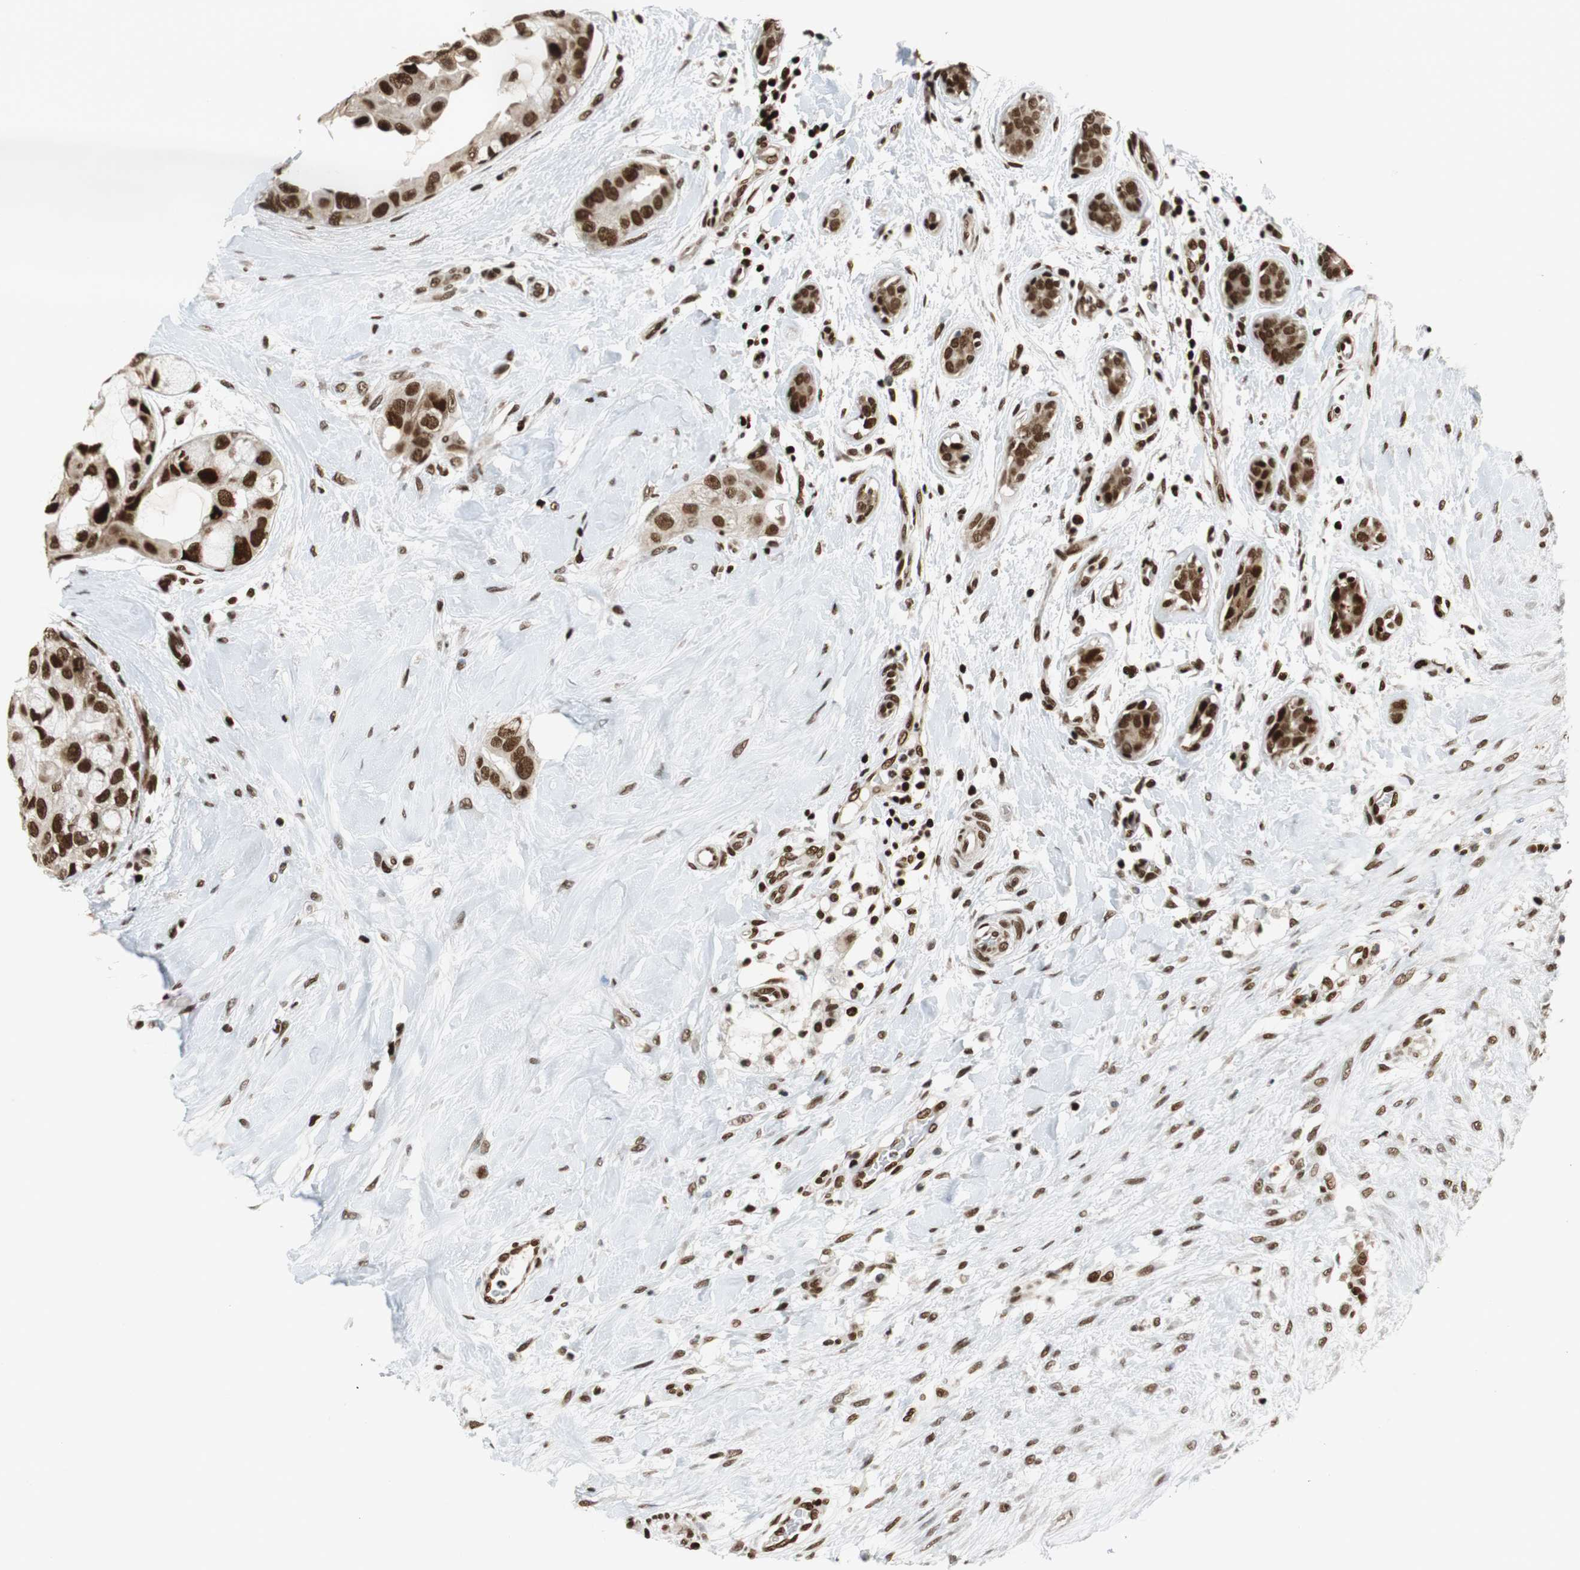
{"staining": {"intensity": "strong", "quantity": ">75%", "location": "nuclear"}, "tissue": "breast cancer", "cell_type": "Tumor cells", "image_type": "cancer", "snomed": [{"axis": "morphology", "description": "Duct carcinoma"}, {"axis": "topography", "description": "Breast"}], "caption": "Immunohistochemical staining of breast intraductal carcinoma exhibits high levels of strong nuclear positivity in approximately >75% of tumor cells. (DAB (3,3'-diaminobenzidine) = brown stain, brightfield microscopy at high magnification).", "gene": "HDAC1", "patient": {"sex": "female", "age": 40}}